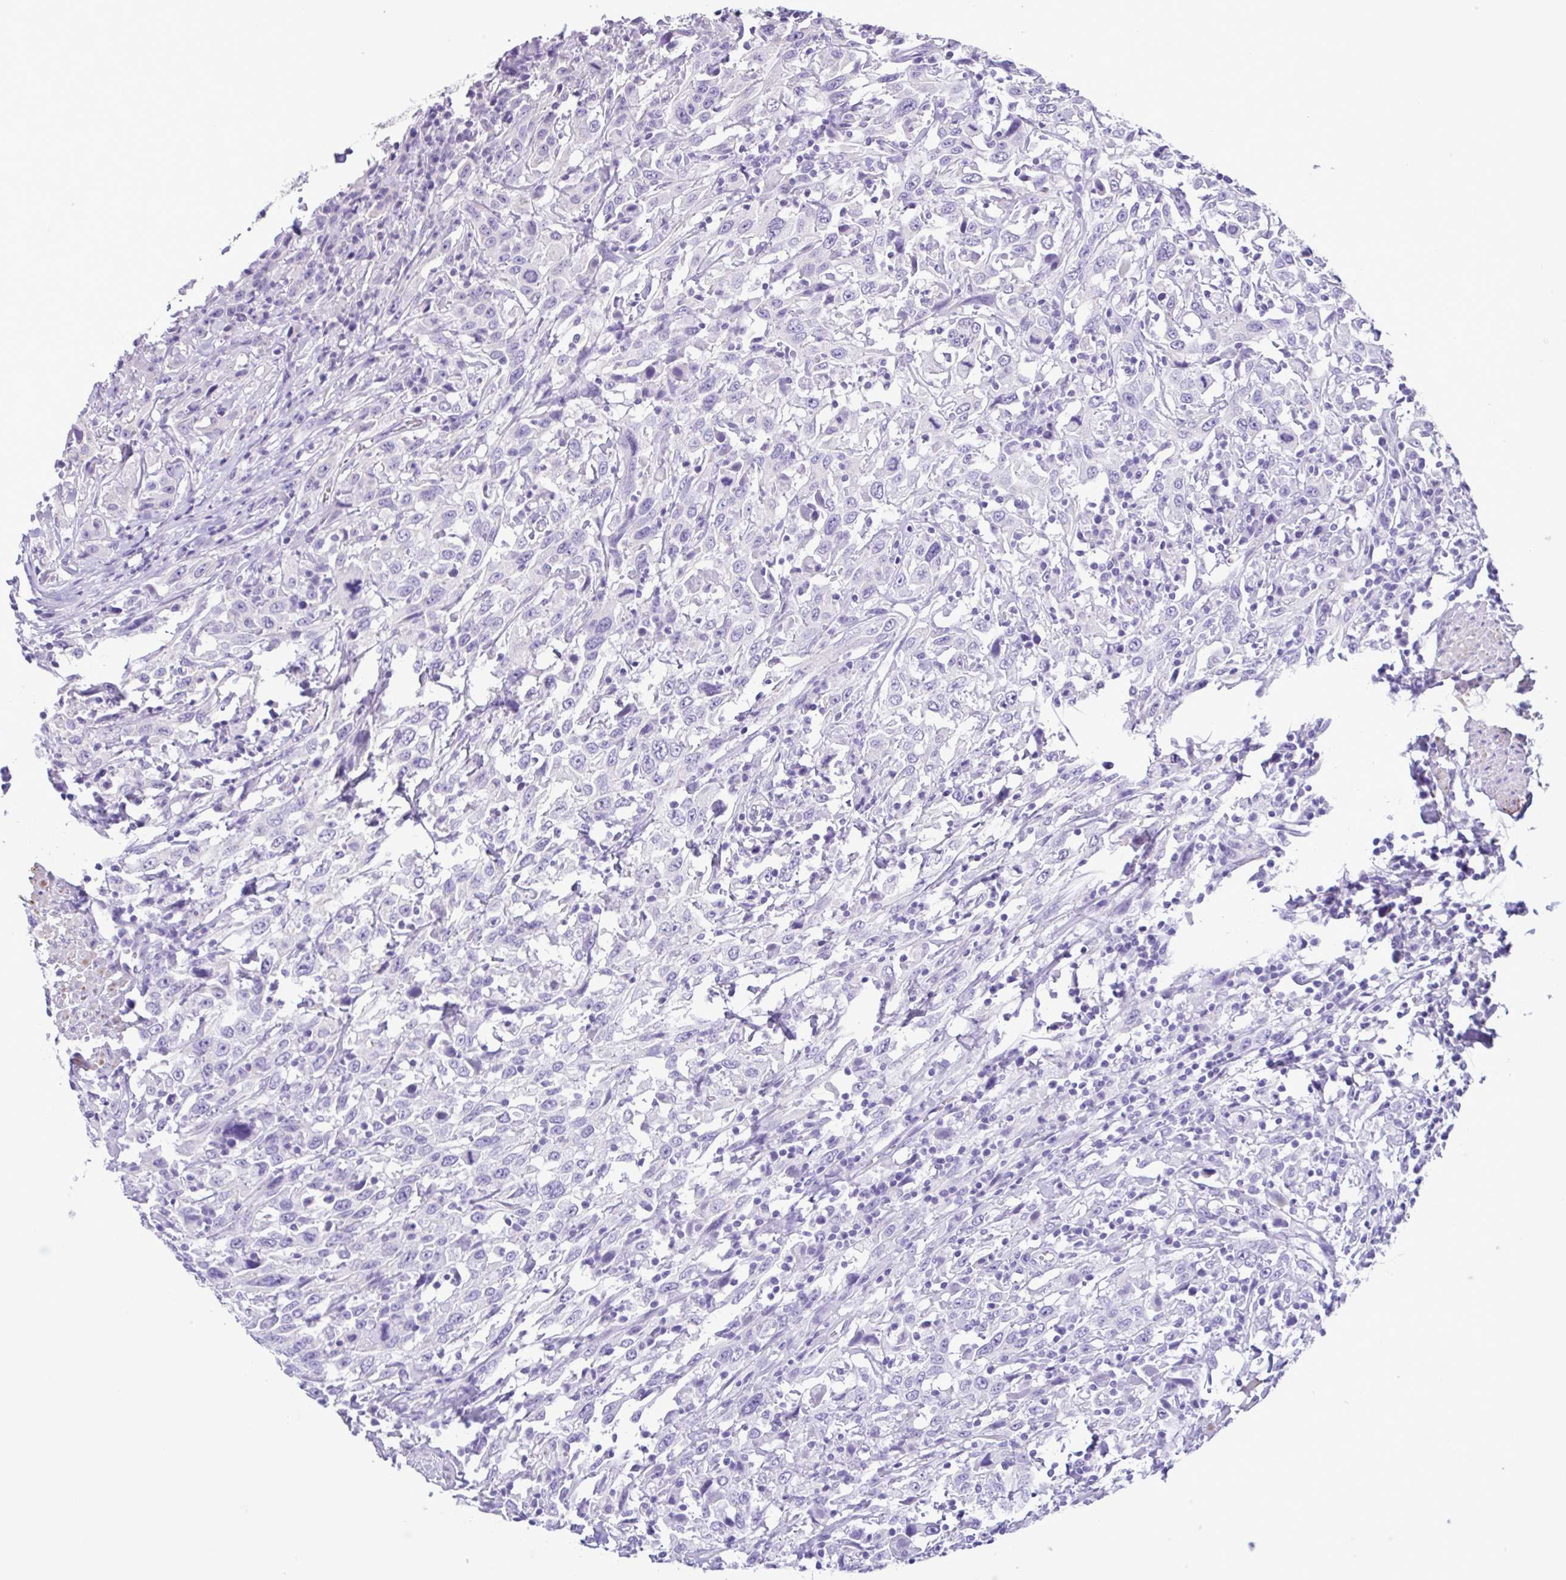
{"staining": {"intensity": "negative", "quantity": "none", "location": "none"}, "tissue": "urothelial cancer", "cell_type": "Tumor cells", "image_type": "cancer", "snomed": [{"axis": "morphology", "description": "Urothelial carcinoma, High grade"}, {"axis": "topography", "description": "Urinary bladder"}], "caption": "DAB immunohistochemical staining of high-grade urothelial carcinoma reveals no significant expression in tumor cells. Brightfield microscopy of IHC stained with DAB (3,3'-diaminobenzidine) (brown) and hematoxylin (blue), captured at high magnification.", "gene": "CBY2", "patient": {"sex": "male", "age": 61}}